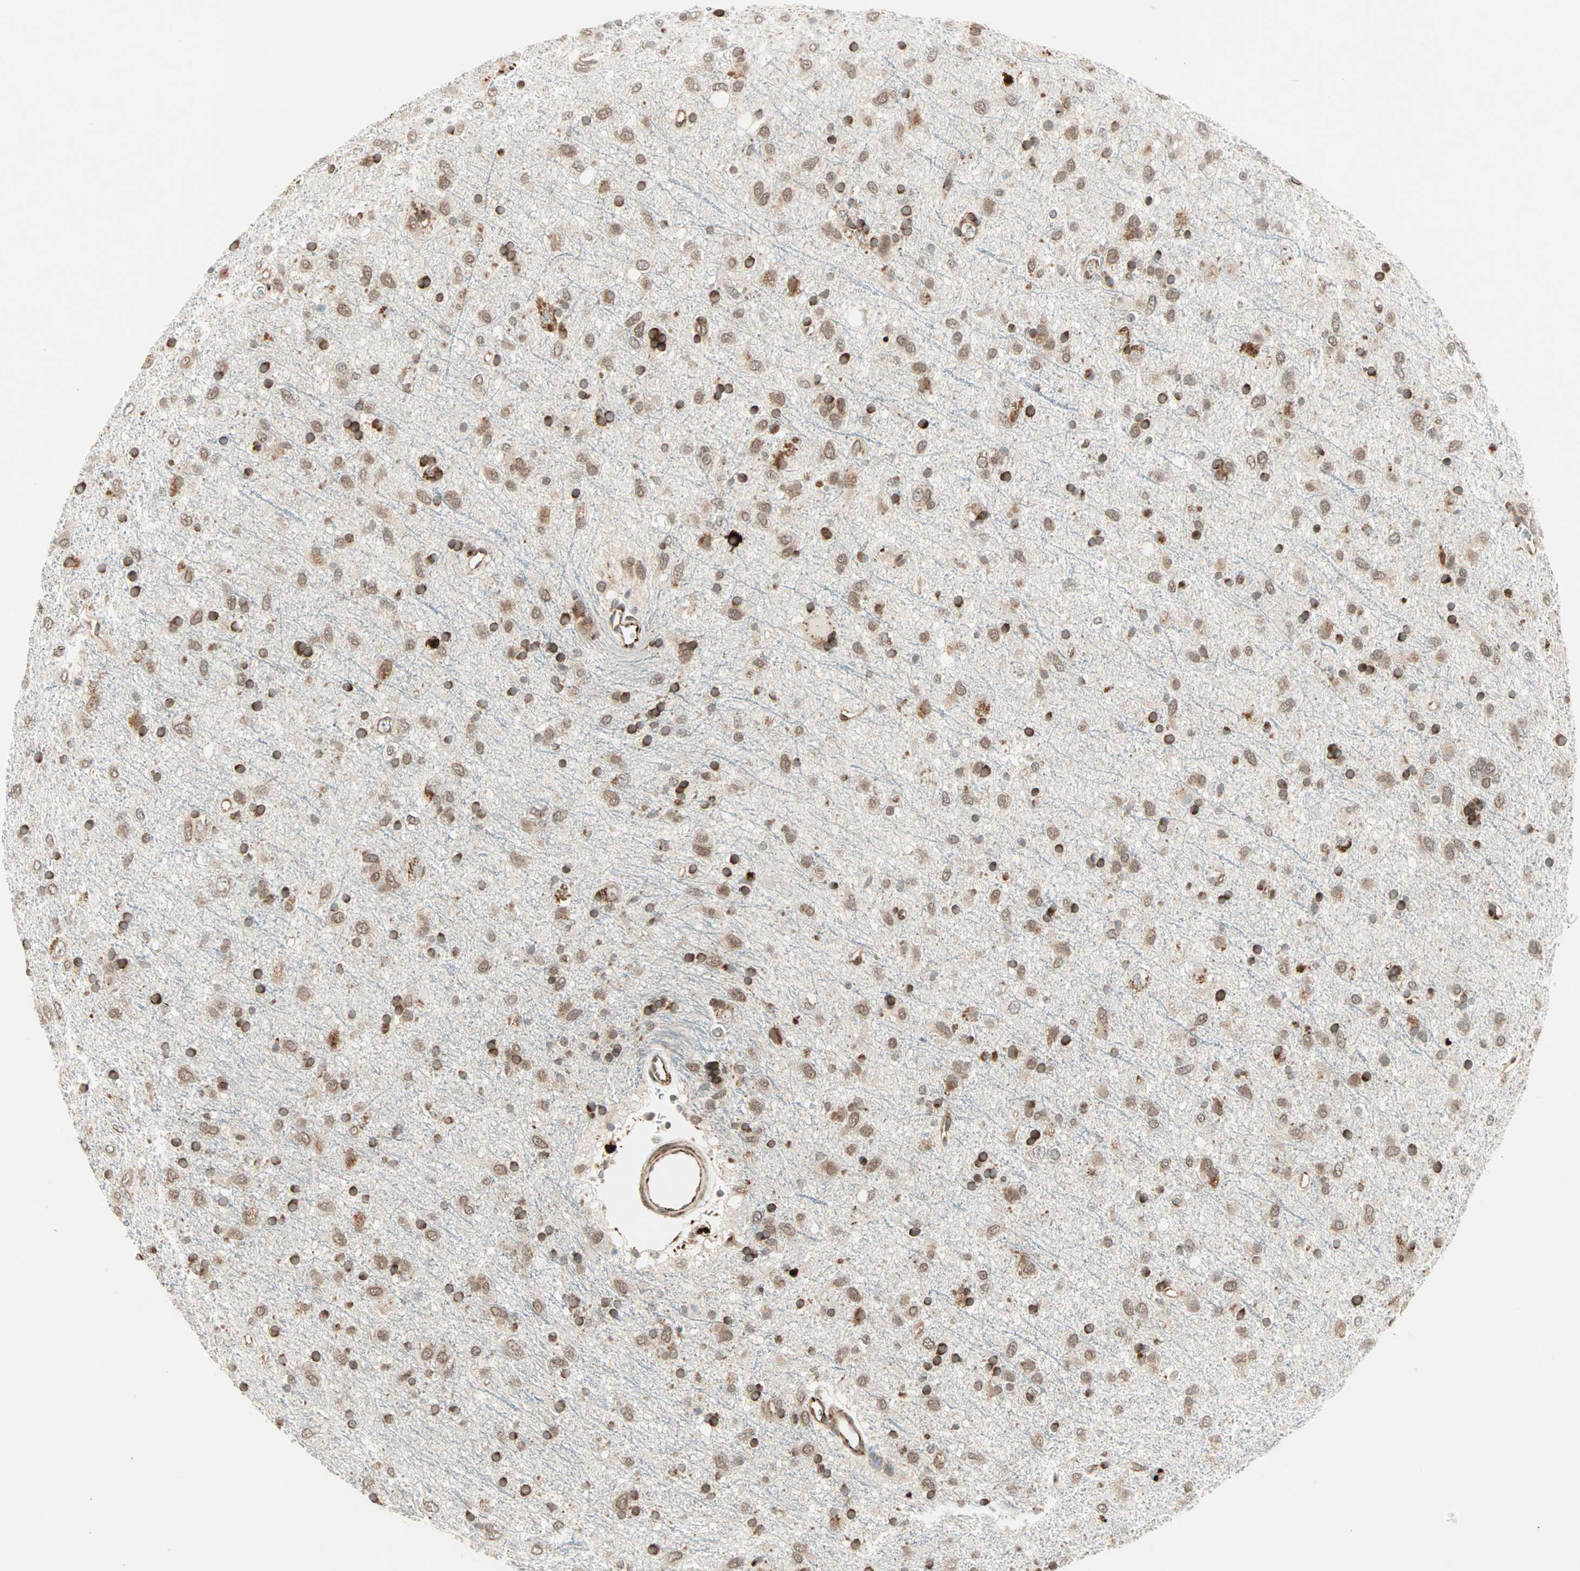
{"staining": {"intensity": "strong", "quantity": ">75%", "location": "cytoplasmic/membranous"}, "tissue": "glioma", "cell_type": "Tumor cells", "image_type": "cancer", "snomed": [{"axis": "morphology", "description": "Glioma, malignant, Low grade"}, {"axis": "topography", "description": "Brain"}], "caption": "Protein staining of low-grade glioma (malignant) tissue demonstrates strong cytoplasmic/membranous expression in about >75% of tumor cells. Immunohistochemistry stains the protein of interest in brown and the nuclei are stained blue.", "gene": "ZNF37A", "patient": {"sex": "male", "age": 77}}